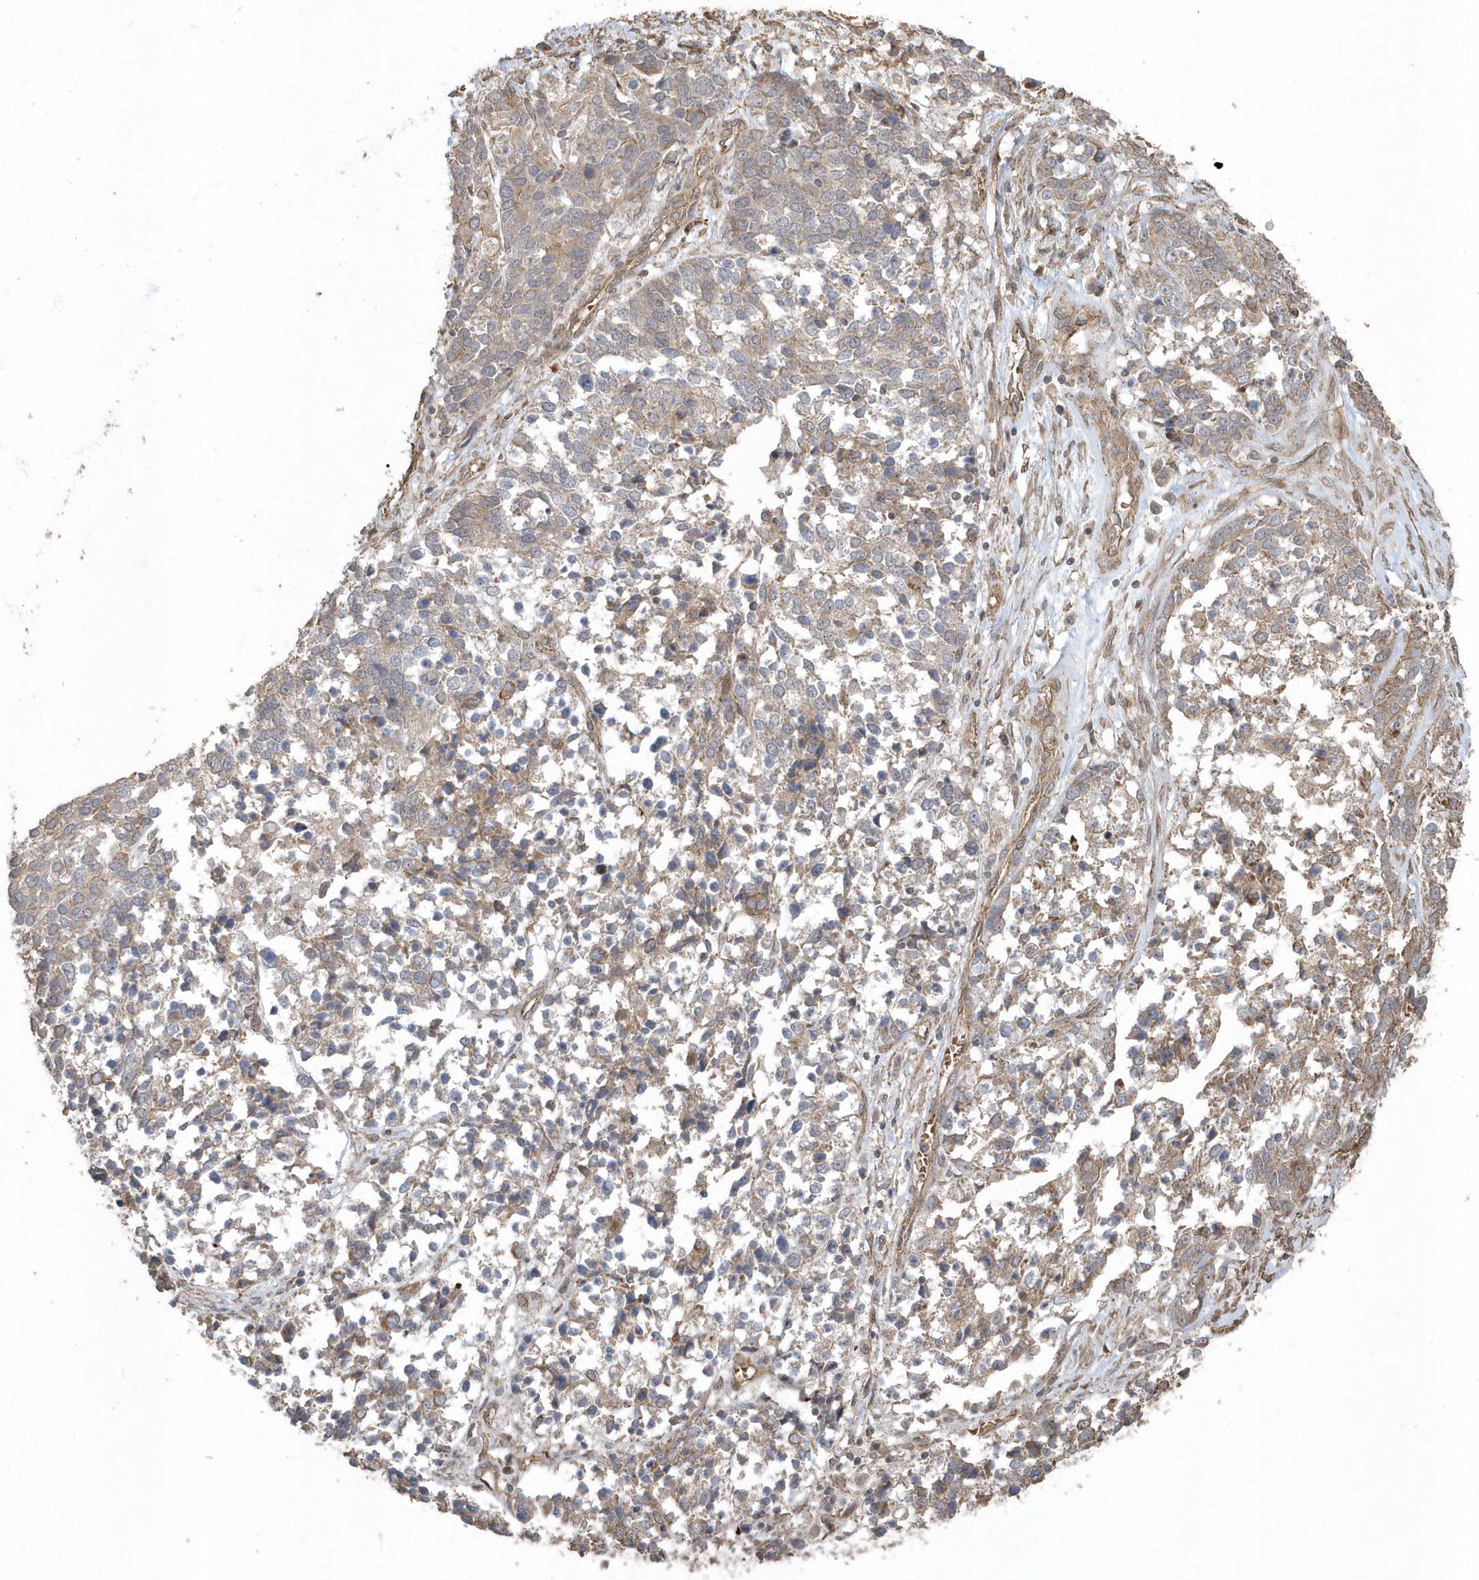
{"staining": {"intensity": "moderate", "quantity": ">75%", "location": "cytoplasmic/membranous"}, "tissue": "ovarian cancer", "cell_type": "Tumor cells", "image_type": "cancer", "snomed": [{"axis": "morphology", "description": "Cystadenocarcinoma, serous, NOS"}, {"axis": "topography", "description": "Ovary"}], "caption": "This is a photomicrograph of immunohistochemistry staining of ovarian cancer, which shows moderate positivity in the cytoplasmic/membranous of tumor cells.", "gene": "HERPUD1", "patient": {"sex": "female", "age": 44}}